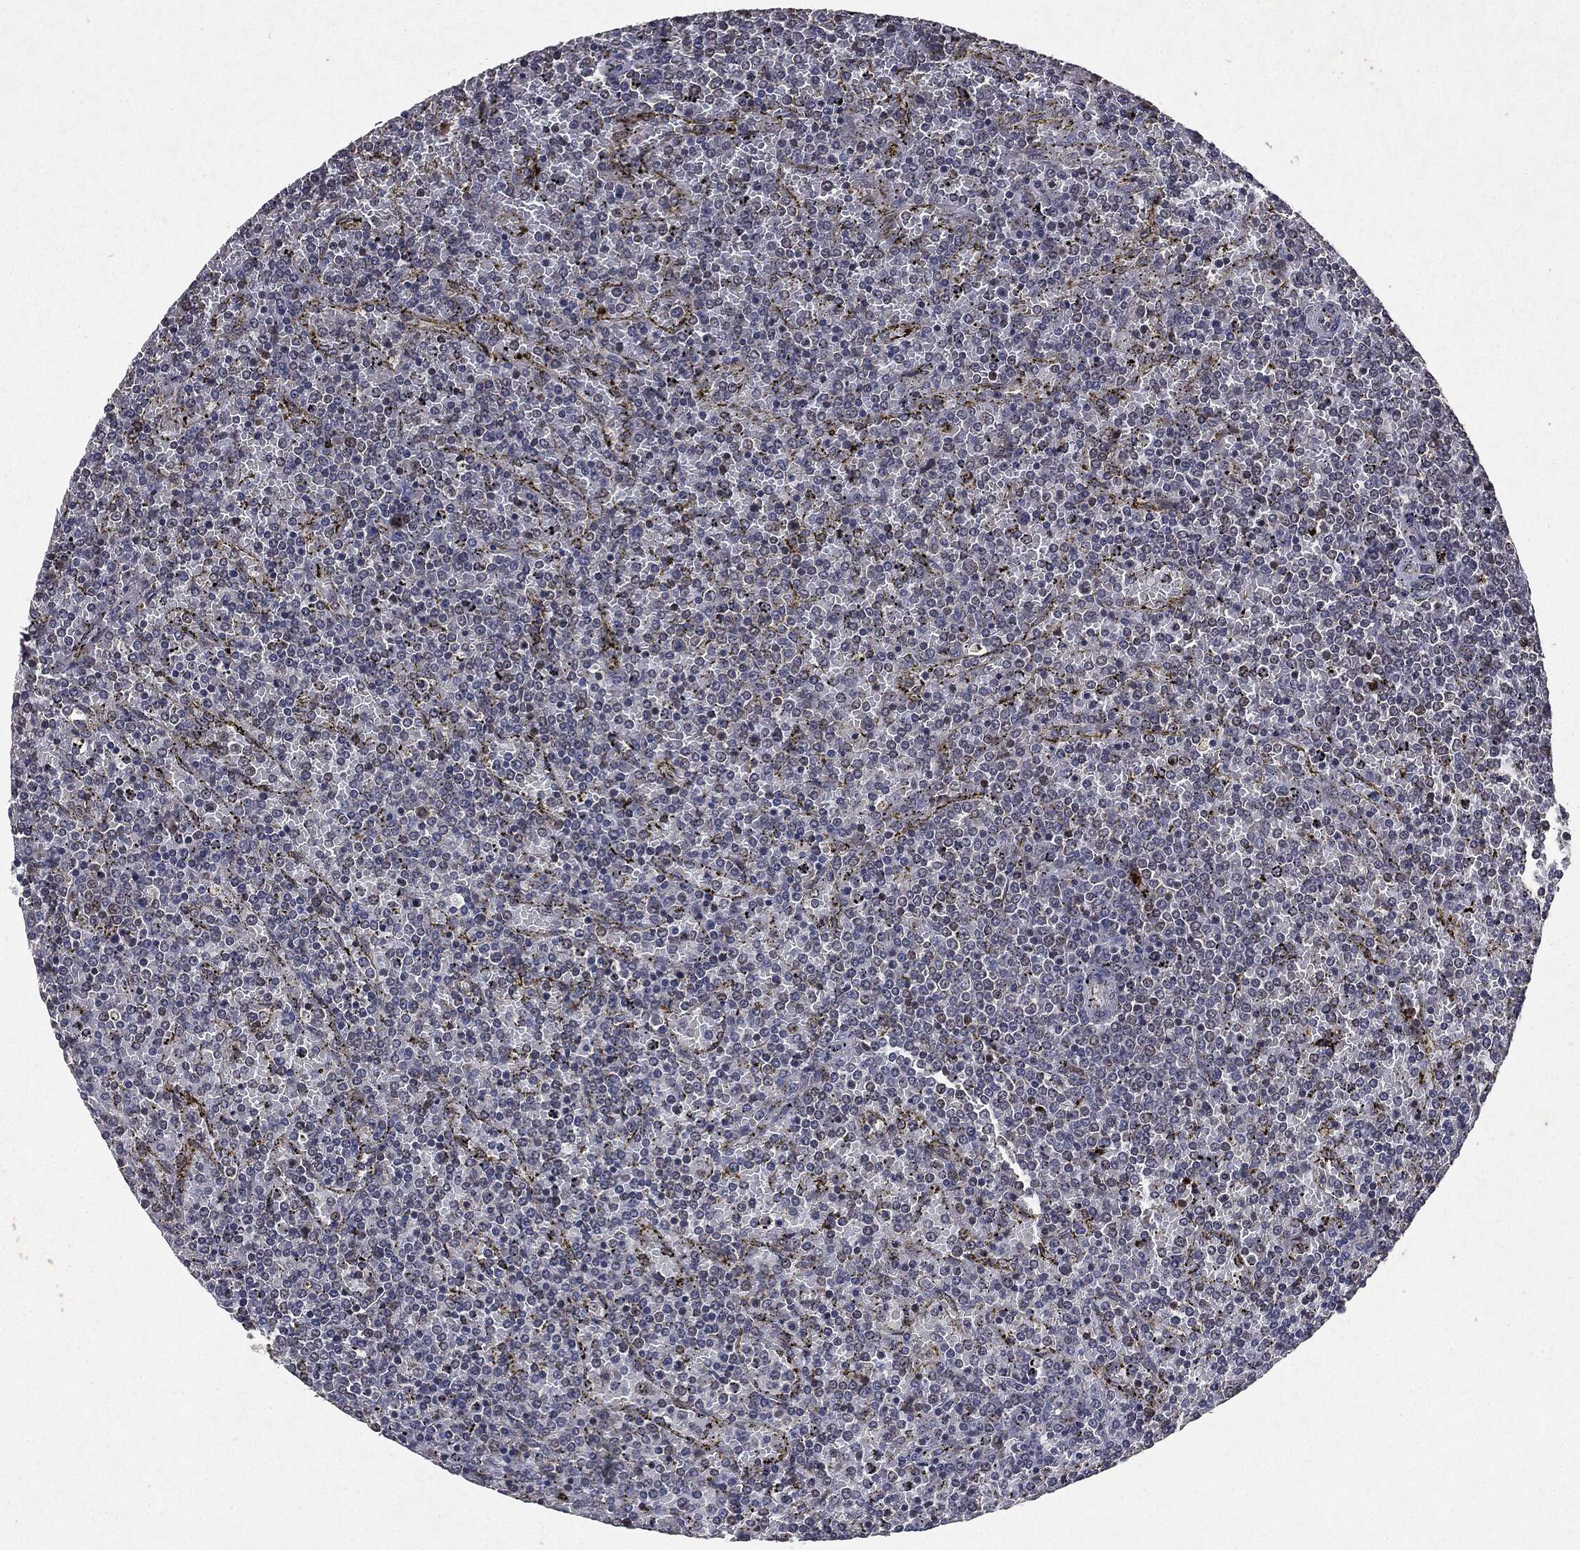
{"staining": {"intensity": "negative", "quantity": "none", "location": "none"}, "tissue": "lymphoma", "cell_type": "Tumor cells", "image_type": "cancer", "snomed": [{"axis": "morphology", "description": "Malignant lymphoma, non-Hodgkin's type, Low grade"}, {"axis": "topography", "description": "Spleen"}], "caption": "A histopathology image of lymphoma stained for a protein demonstrates no brown staining in tumor cells.", "gene": "PLPPR2", "patient": {"sex": "female", "age": 77}}